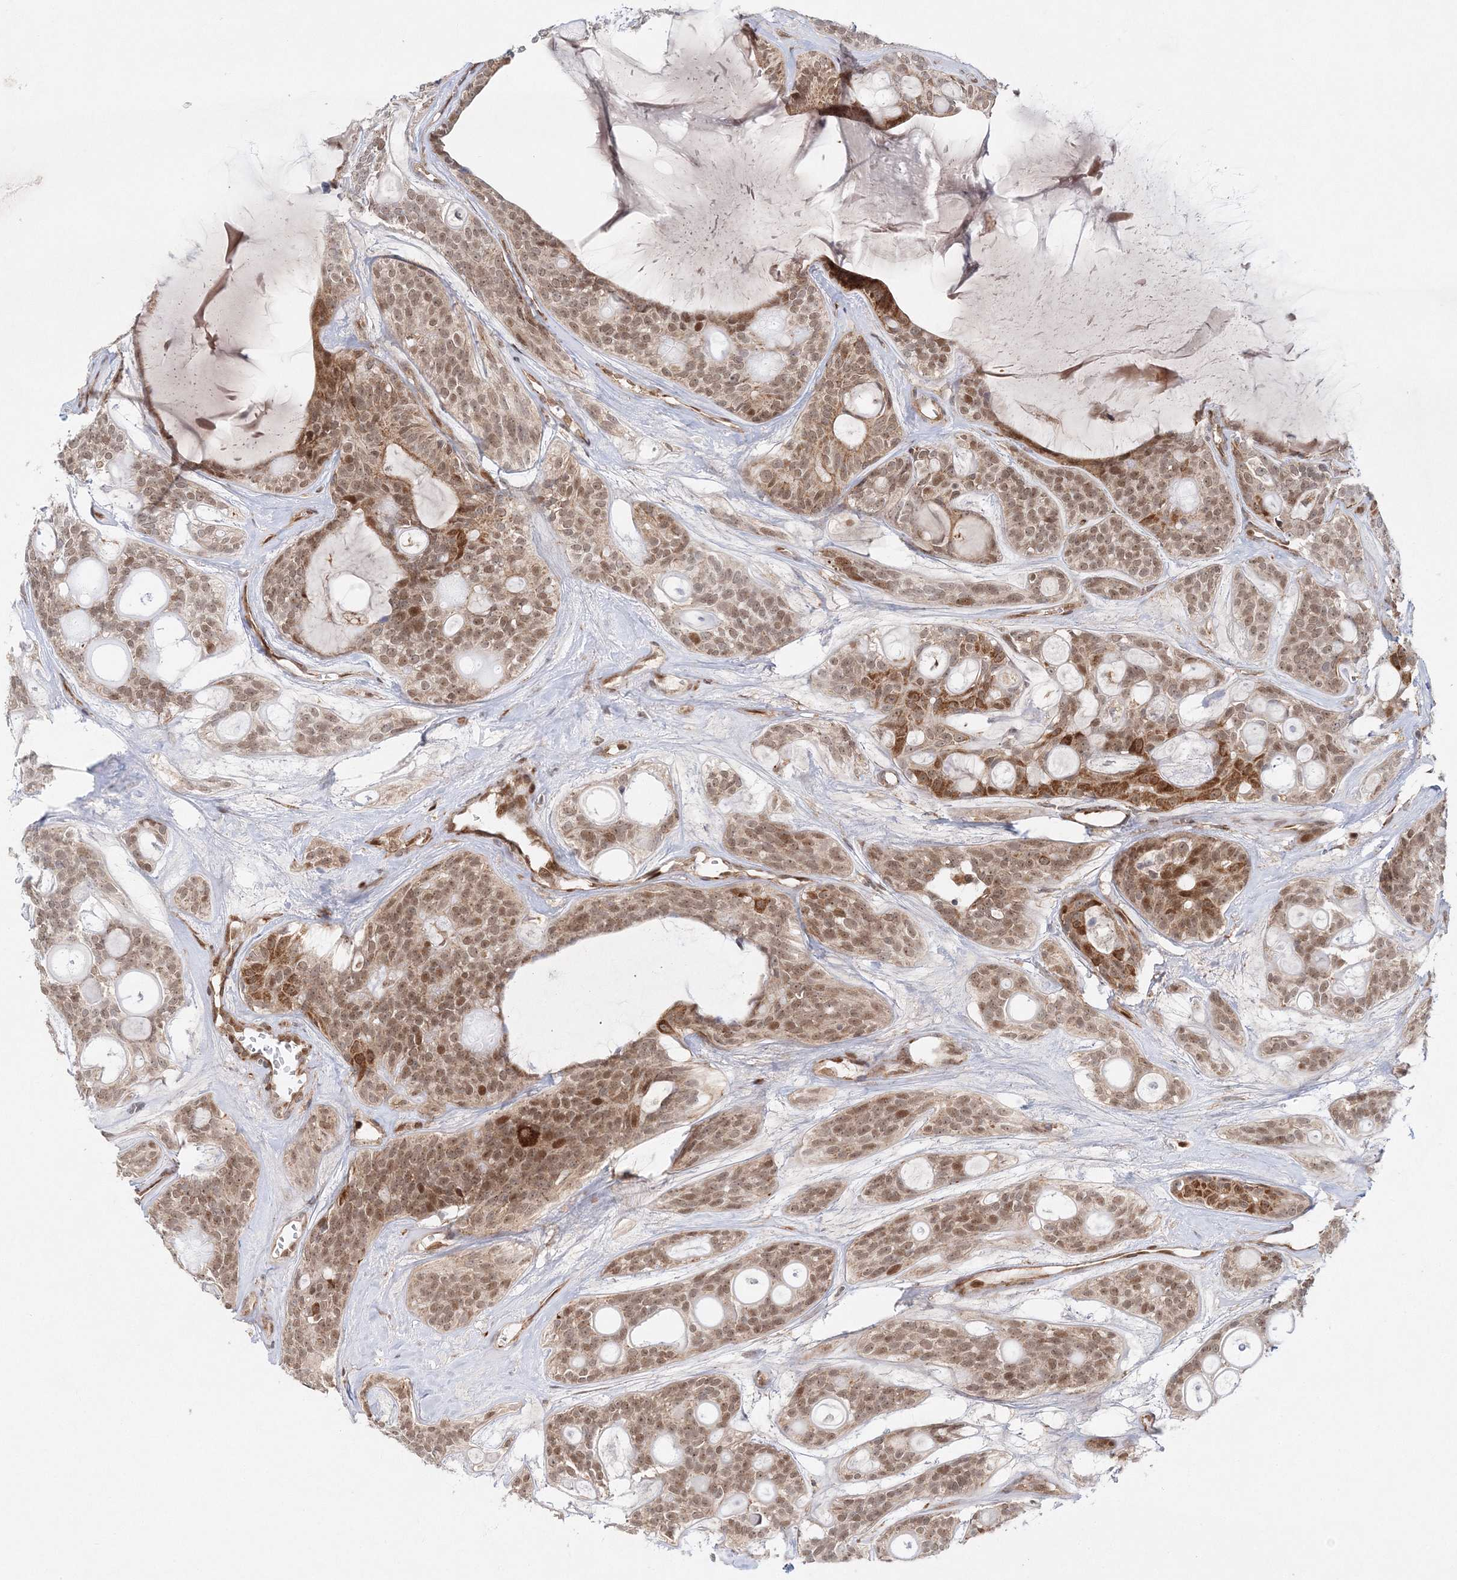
{"staining": {"intensity": "moderate", "quantity": ">75%", "location": "cytoplasmic/membranous,nuclear"}, "tissue": "head and neck cancer", "cell_type": "Tumor cells", "image_type": "cancer", "snomed": [{"axis": "morphology", "description": "Adenocarcinoma, NOS"}, {"axis": "topography", "description": "Head-Neck"}], "caption": "Adenocarcinoma (head and neck) stained with IHC exhibits moderate cytoplasmic/membranous and nuclear staining in about >75% of tumor cells.", "gene": "RAB11FIP2", "patient": {"sex": "male", "age": 66}}